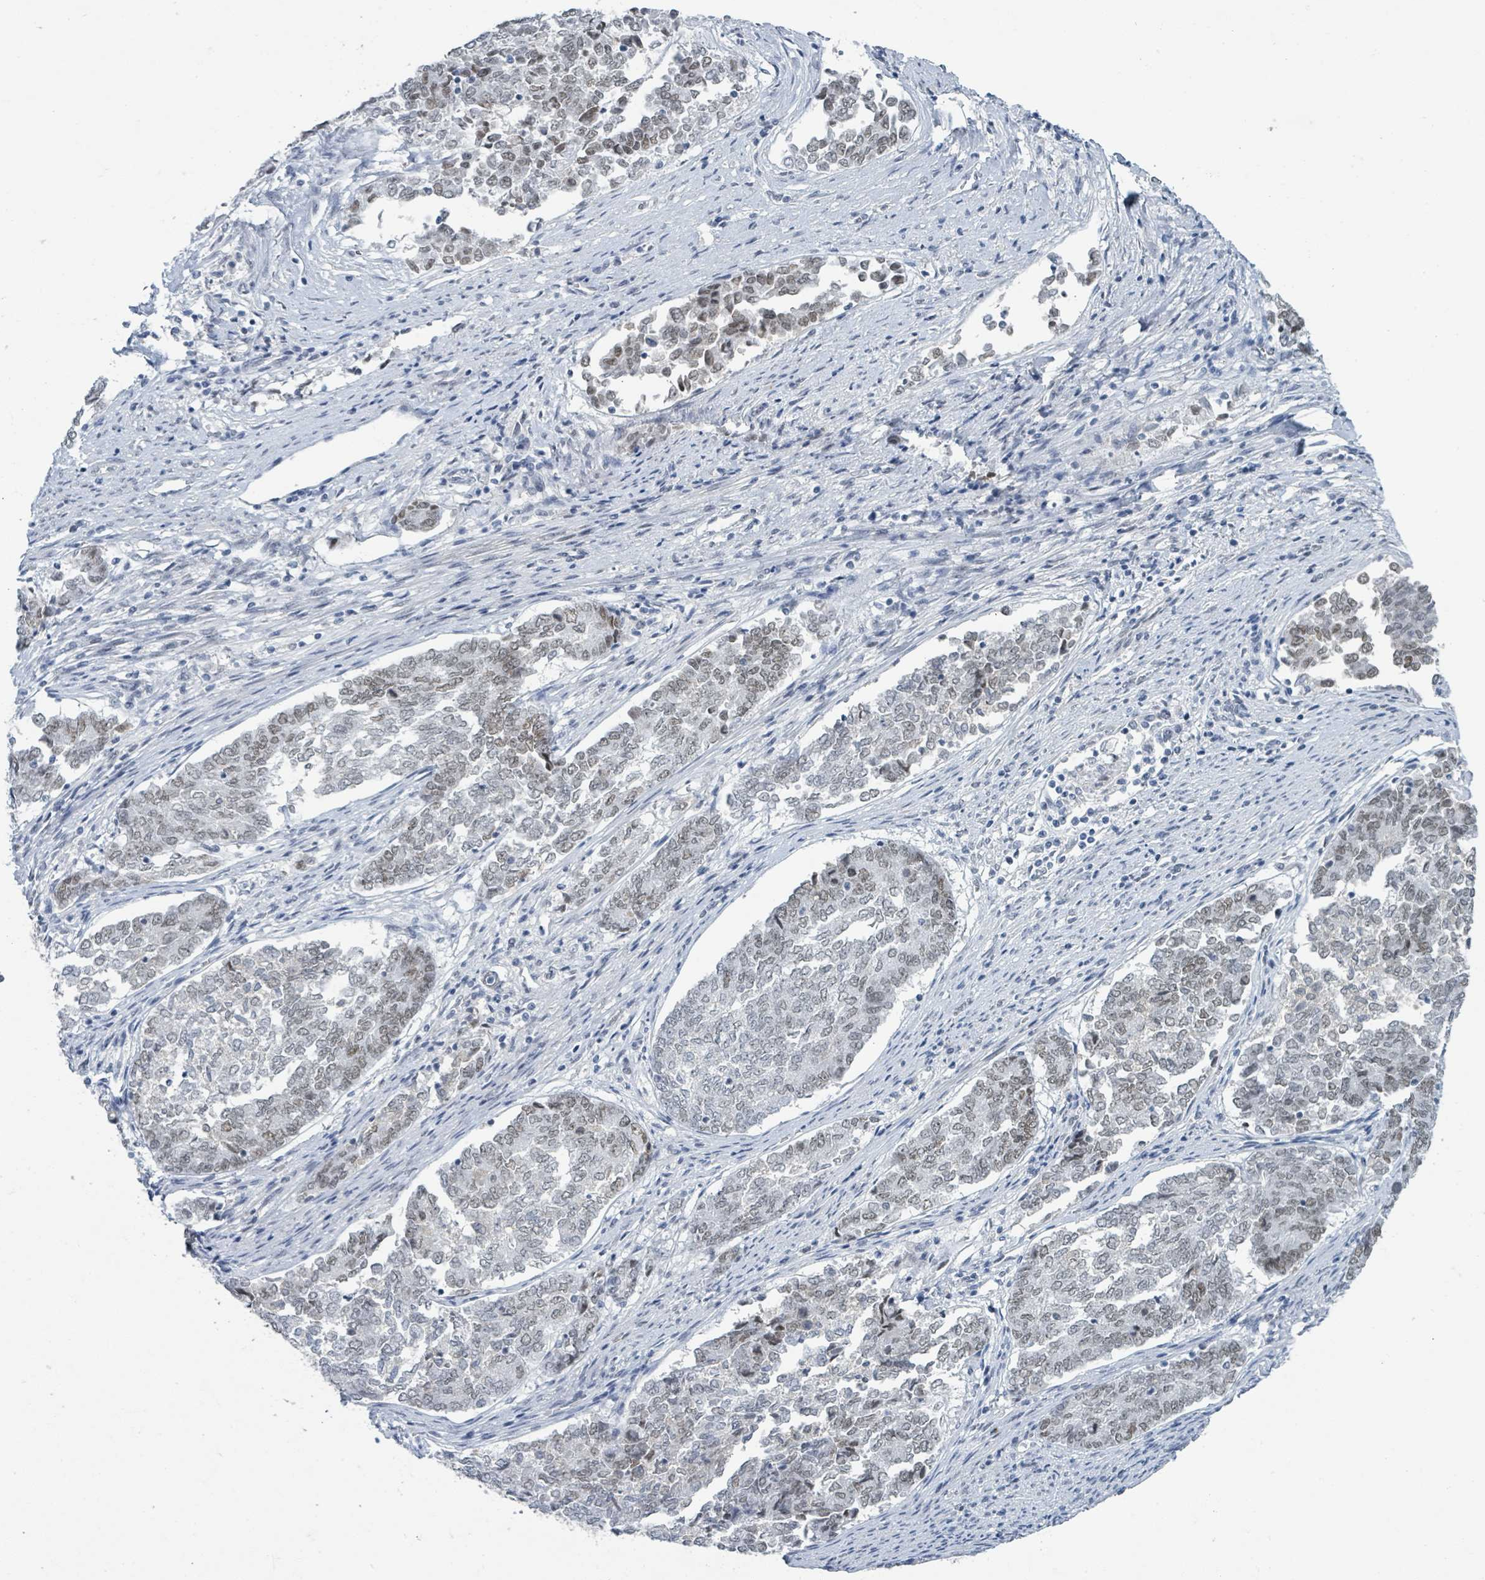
{"staining": {"intensity": "weak", "quantity": ">75%", "location": "nuclear"}, "tissue": "endometrial cancer", "cell_type": "Tumor cells", "image_type": "cancer", "snomed": [{"axis": "morphology", "description": "Adenocarcinoma, NOS"}, {"axis": "topography", "description": "Endometrium"}], "caption": "Protein staining by immunohistochemistry reveals weak nuclear positivity in about >75% of tumor cells in endometrial cancer. The protein is shown in brown color, while the nuclei are stained blue.", "gene": "EHMT2", "patient": {"sex": "female", "age": 80}}